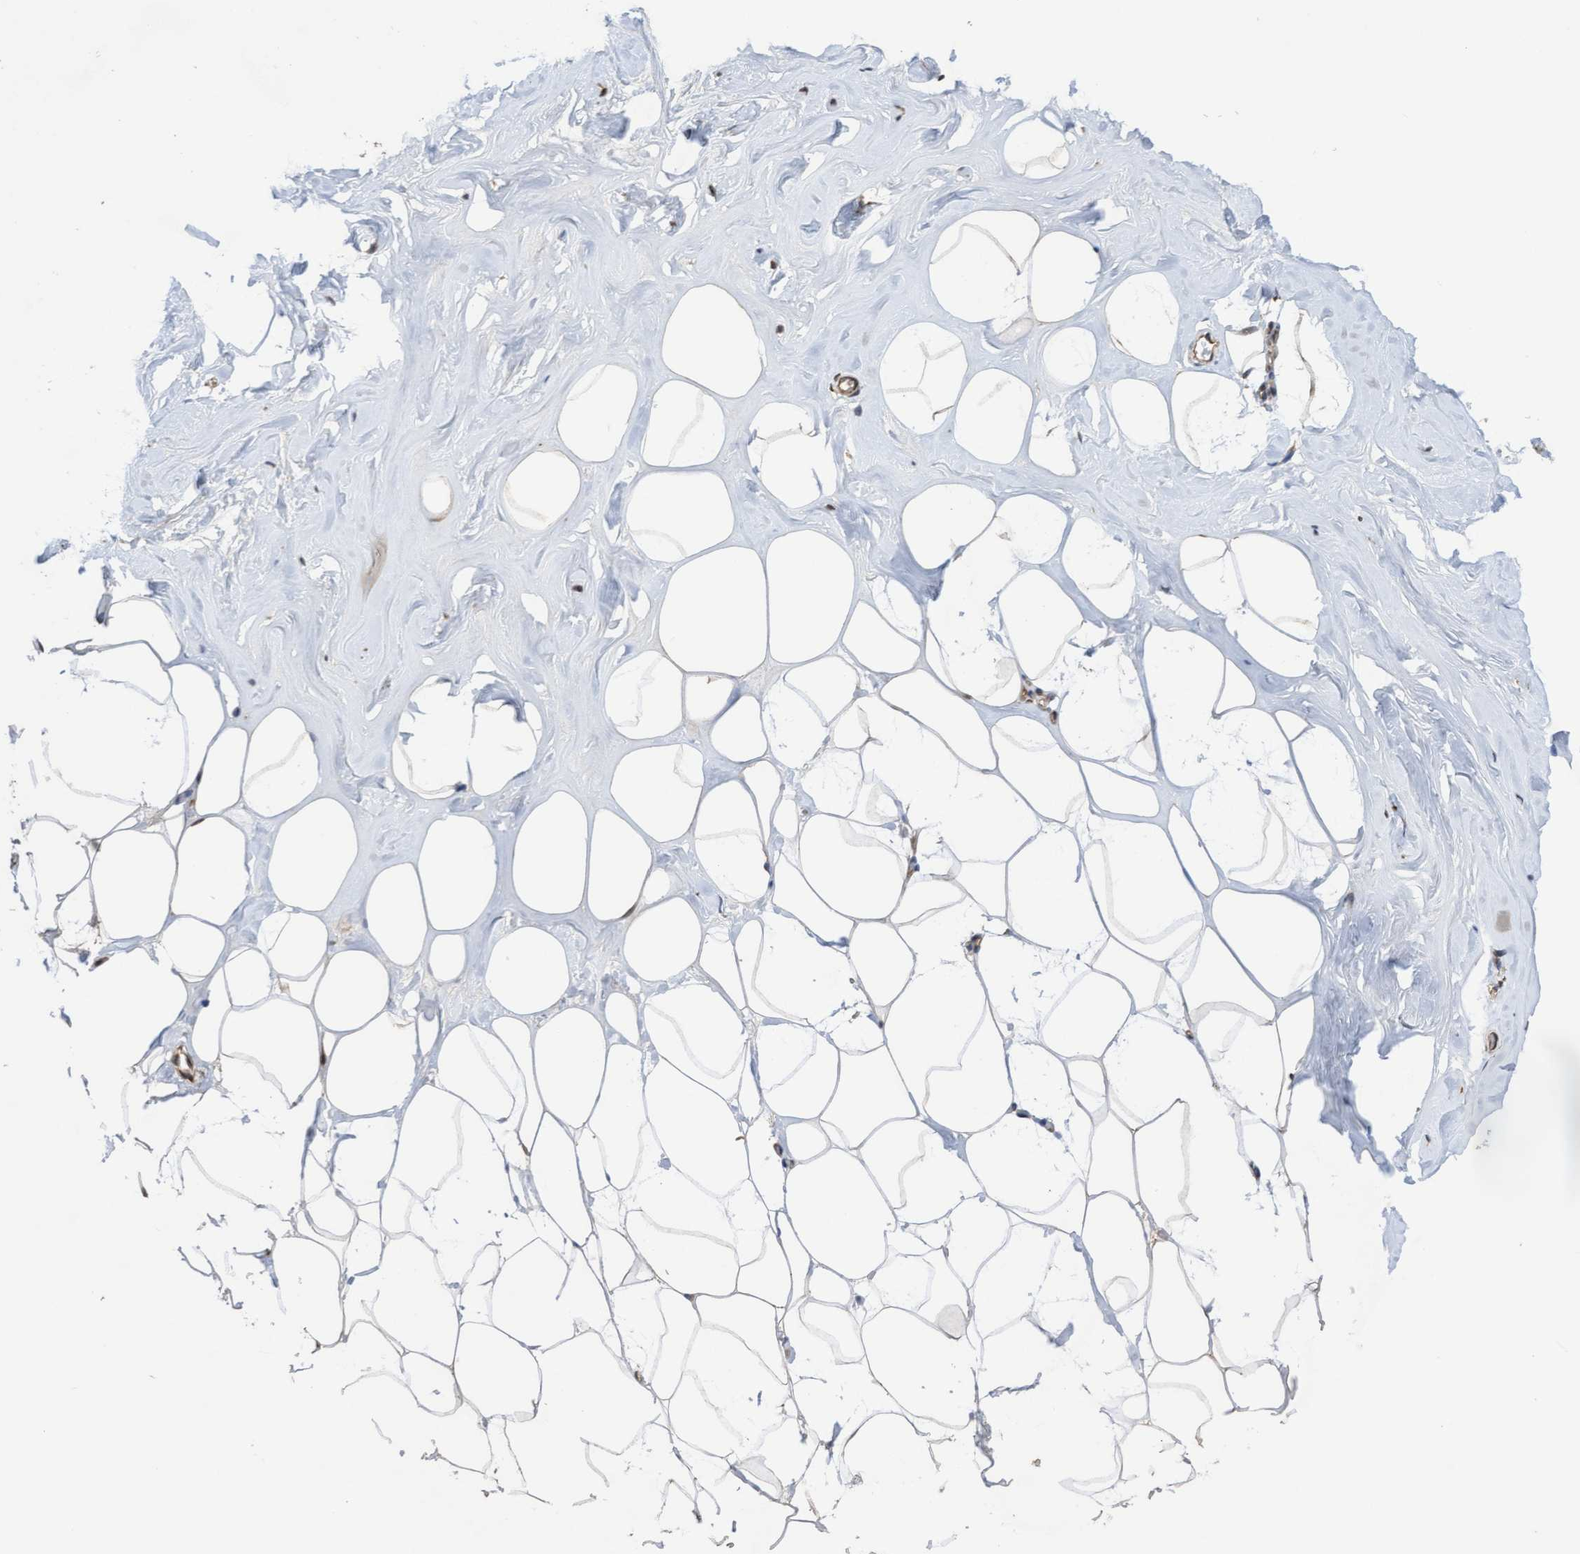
{"staining": {"intensity": "moderate", "quantity": ">75%", "location": "cytoplasmic/membranous"}, "tissue": "adipose tissue", "cell_type": "Adipocytes", "image_type": "normal", "snomed": [{"axis": "morphology", "description": "Normal tissue, NOS"}, {"axis": "morphology", "description": "Fibrosis, NOS"}, {"axis": "topography", "description": "Breast"}, {"axis": "topography", "description": "Adipose tissue"}], "caption": "The photomicrograph displays a brown stain indicating the presence of a protein in the cytoplasmic/membranous of adipocytes in adipose tissue. The staining is performed using DAB (3,3'-diaminobenzidine) brown chromogen to label protein expression. The nuclei are counter-stained blue using hematoxylin.", "gene": "ITFG1", "patient": {"sex": "female", "age": 39}}